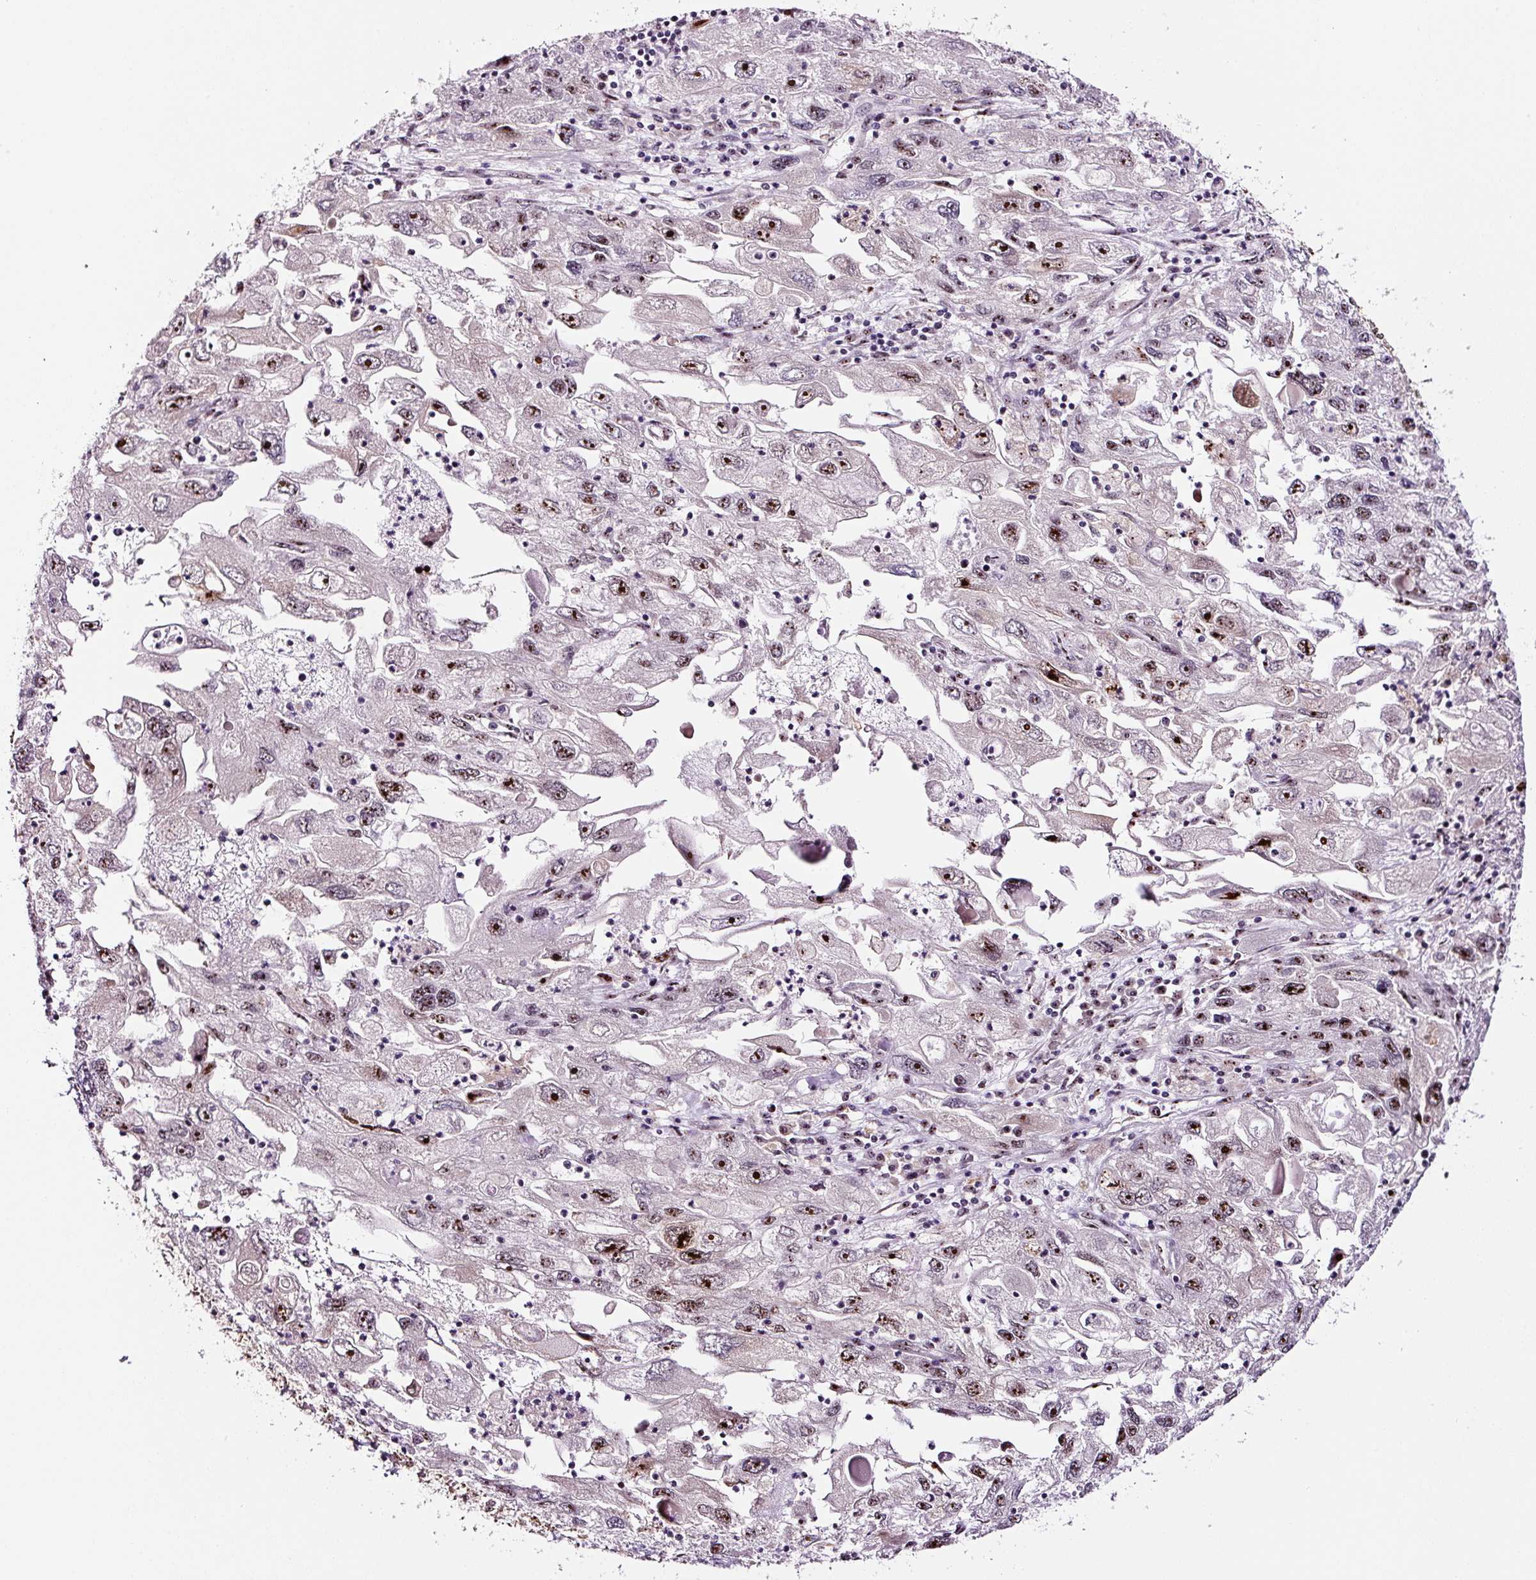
{"staining": {"intensity": "moderate", "quantity": "25%-75%", "location": "nuclear"}, "tissue": "endometrial cancer", "cell_type": "Tumor cells", "image_type": "cancer", "snomed": [{"axis": "morphology", "description": "Adenocarcinoma, NOS"}, {"axis": "topography", "description": "Endometrium"}], "caption": "Immunohistochemistry (IHC) of endometrial adenocarcinoma demonstrates medium levels of moderate nuclear positivity in approximately 25%-75% of tumor cells.", "gene": "GNL3", "patient": {"sex": "female", "age": 49}}